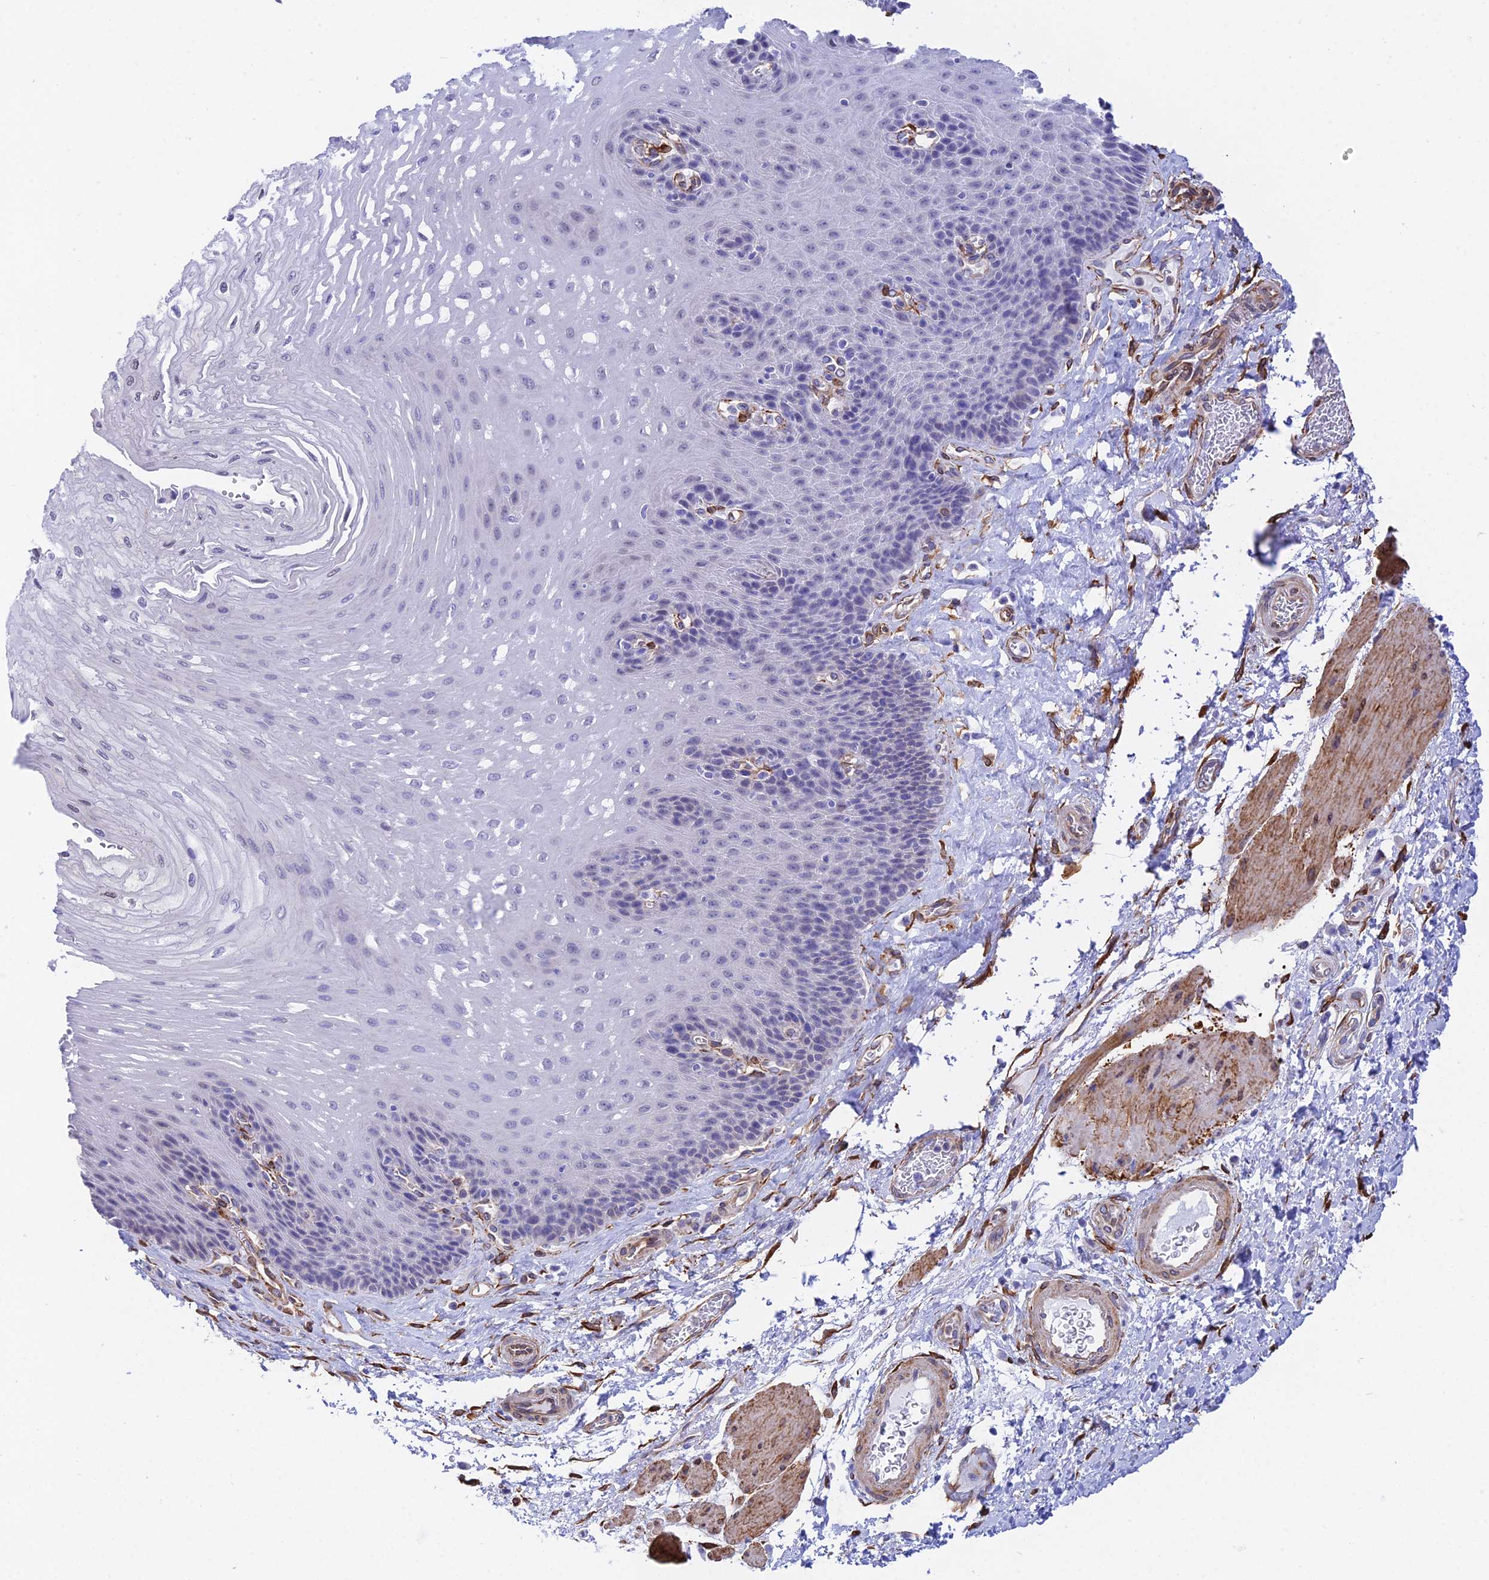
{"staining": {"intensity": "negative", "quantity": "none", "location": "none"}, "tissue": "esophagus", "cell_type": "Squamous epithelial cells", "image_type": "normal", "snomed": [{"axis": "morphology", "description": "Normal tissue, NOS"}, {"axis": "topography", "description": "Esophagus"}], "caption": "This is an immunohistochemistry (IHC) image of benign esophagus. There is no expression in squamous epithelial cells.", "gene": "MXRA7", "patient": {"sex": "female", "age": 72}}